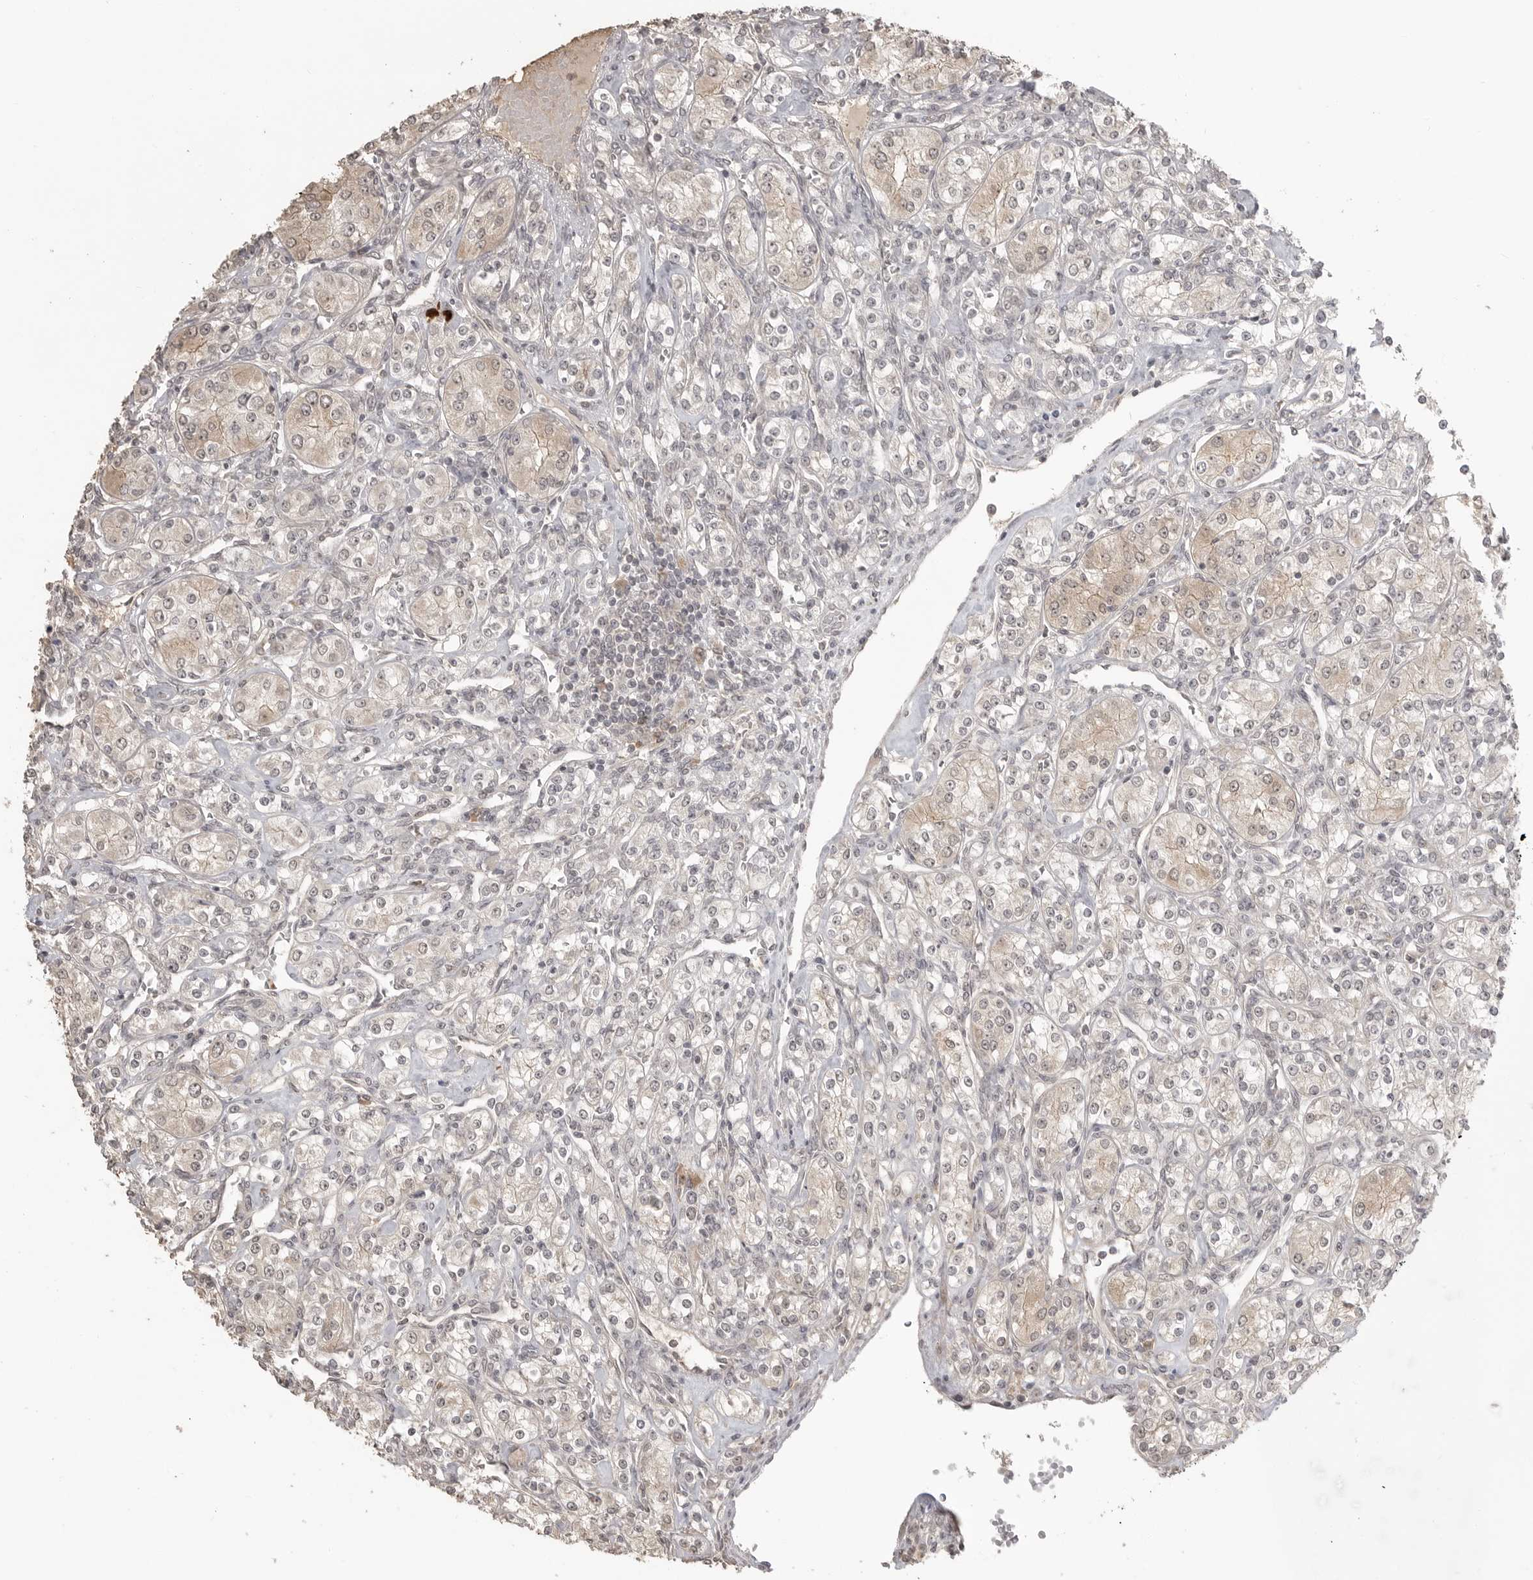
{"staining": {"intensity": "weak", "quantity": "<25%", "location": "cytoplasmic/membranous"}, "tissue": "renal cancer", "cell_type": "Tumor cells", "image_type": "cancer", "snomed": [{"axis": "morphology", "description": "Adenocarcinoma, NOS"}, {"axis": "topography", "description": "Kidney"}], "caption": "Immunohistochemistry histopathology image of neoplastic tissue: human renal cancer stained with DAB demonstrates no significant protein staining in tumor cells.", "gene": "SMG8", "patient": {"sex": "male", "age": 77}}